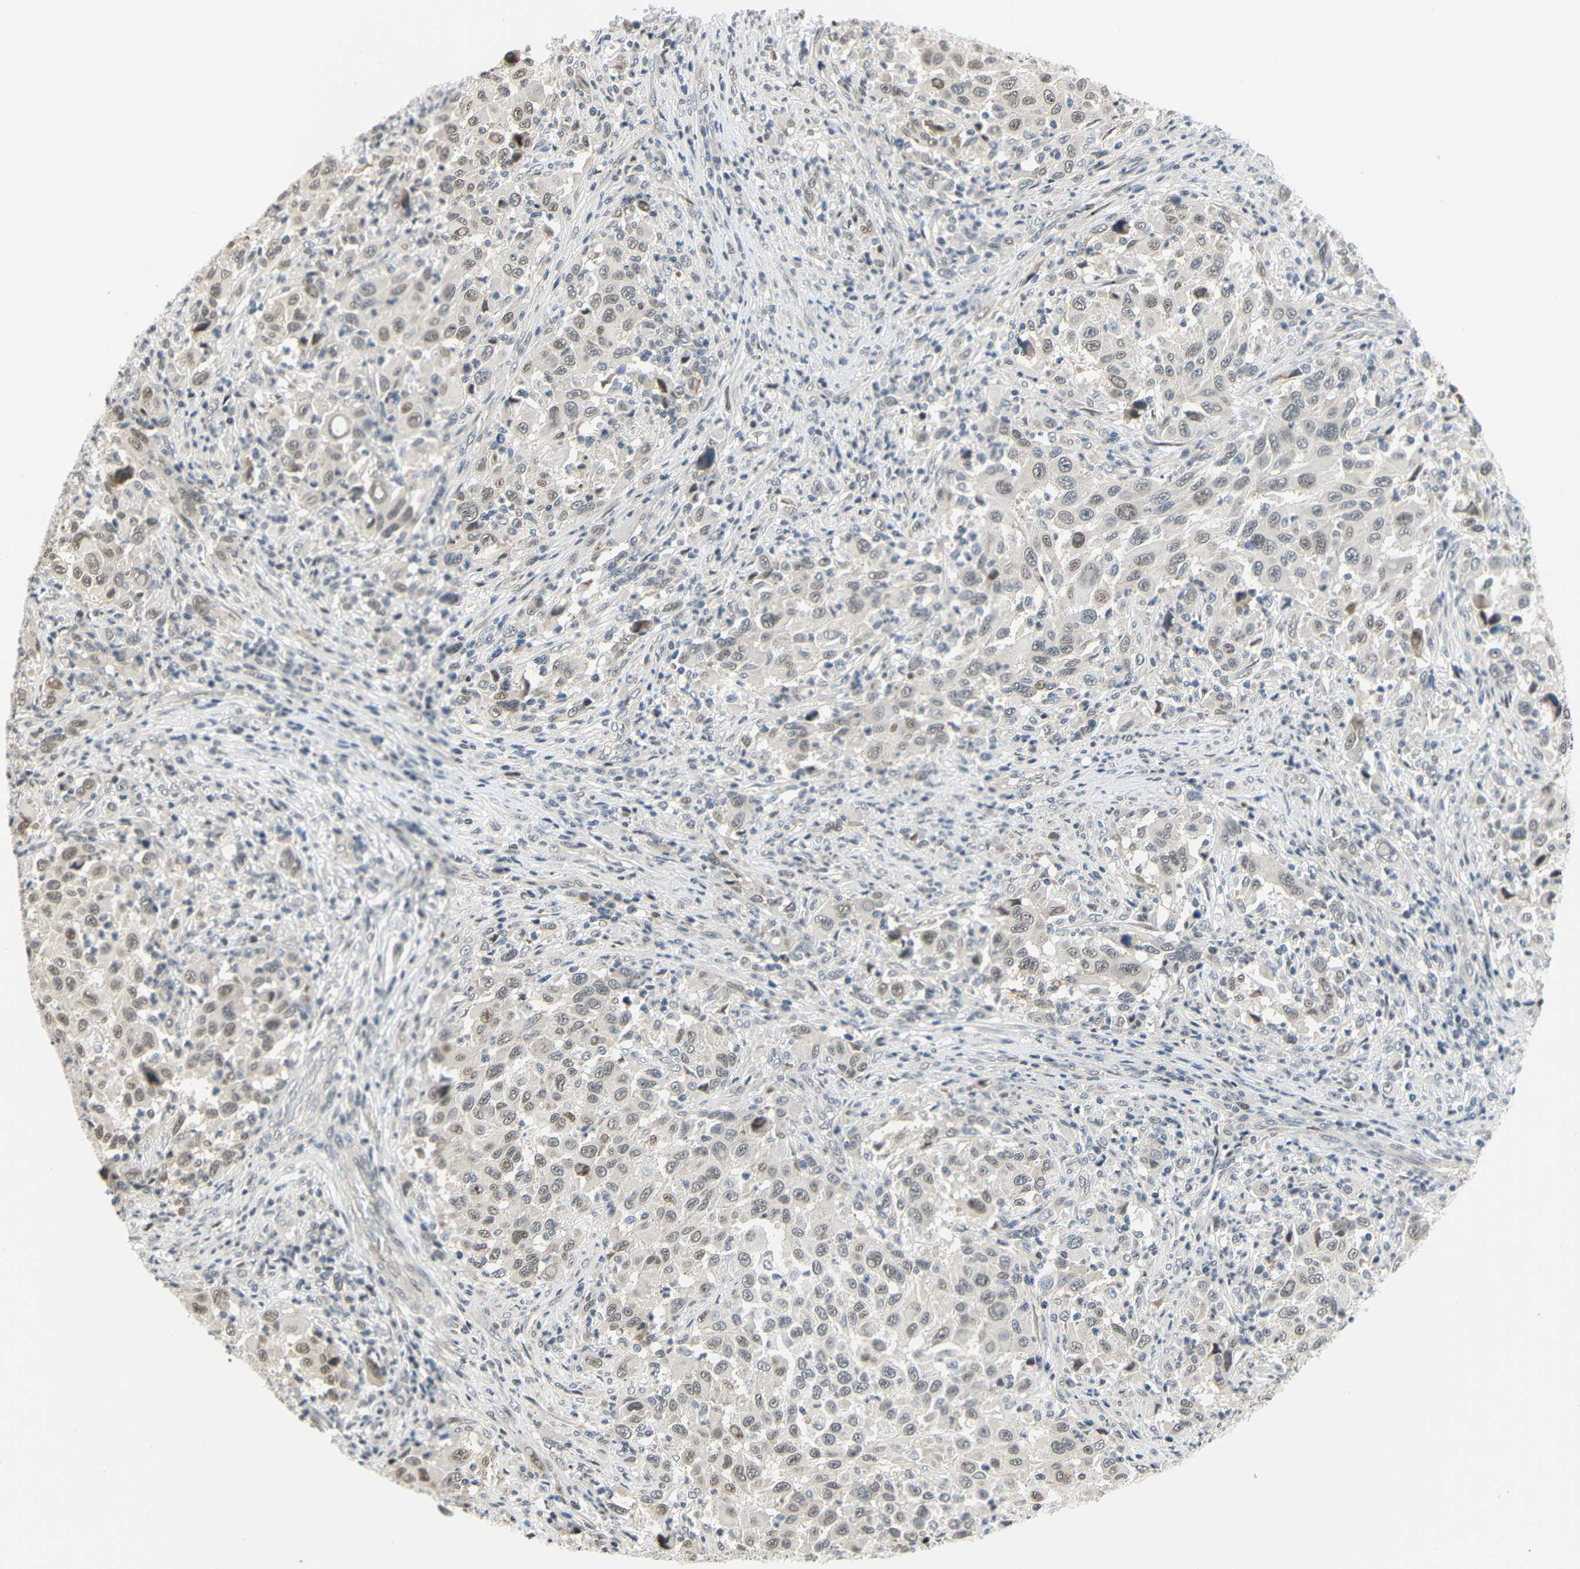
{"staining": {"intensity": "moderate", "quantity": "25%-75%", "location": "nuclear"}, "tissue": "melanoma", "cell_type": "Tumor cells", "image_type": "cancer", "snomed": [{"axis": "morphology", "description": "Malignant melanoma, Metastatic site"}, {"axis": "topography", "description": "Lymph node"}], "caption": "There is medium levels of moderate nuclear staining in tumor cells of malignant melanoma (metastatic site), as demonstrated by immunohistochemical staining (brown color).", "gene": "IMPG2", "patient": {"sex": "male", "age": 61}}